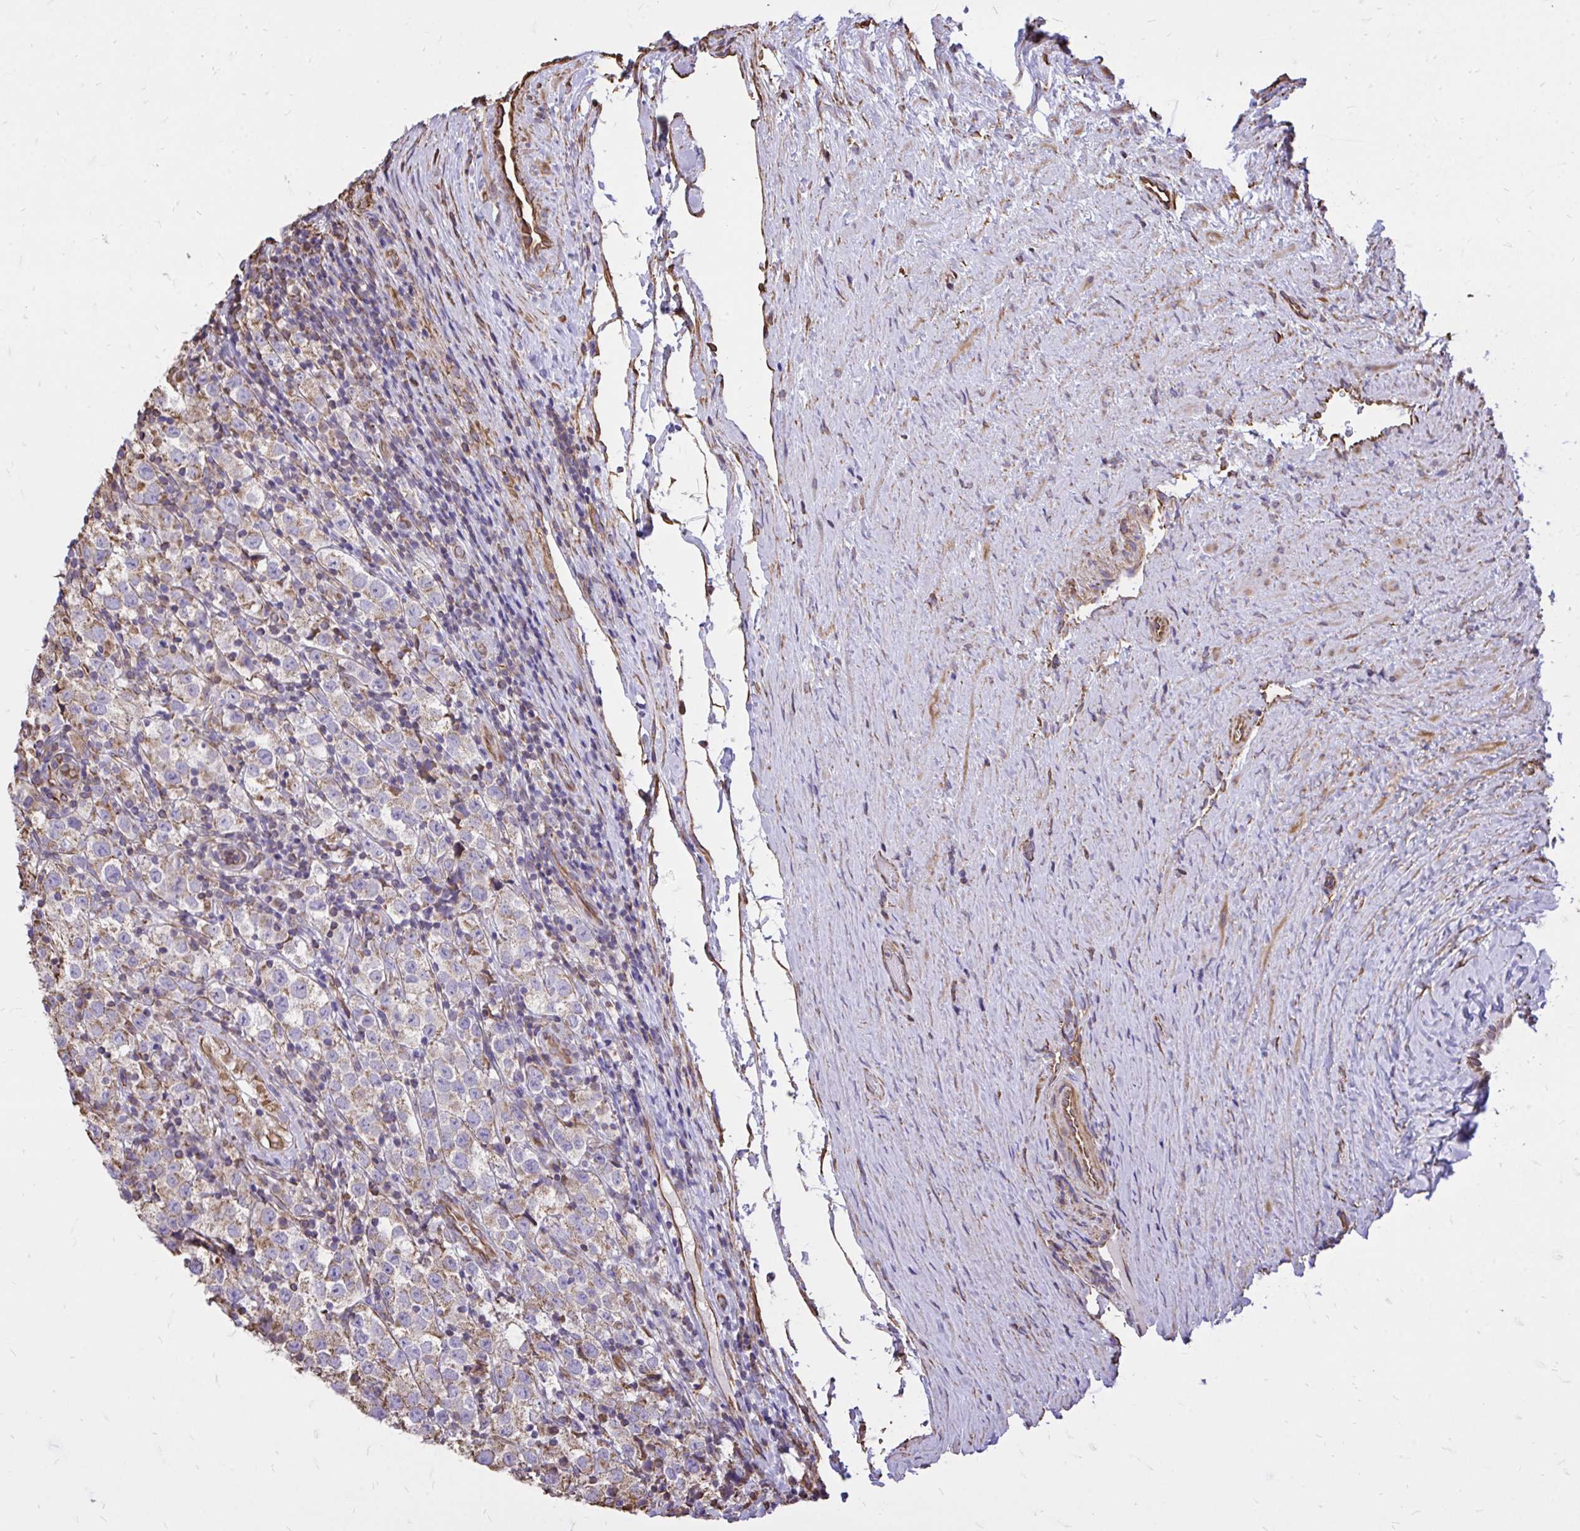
{"staining": {"intensity": "weak", "quantity": "25%-75%", "location": "cytoplasmic/membranous"}, "tissue": "testis cancer", "cell_type": "Tumor cells", "image_type": "cancer", "snomed": [{"axis": "morphology", "description": "Seminoma, NOS"}, {"axis": "morphology", "description": "Carcinoma, Embryonal, NOS"}, {"axis": "topography", "description": "Testis"}], "caption": "This is an image of IHC staining of testis cancer, which shows weak staining in the cytoplasmic/membranous of tumor cells.", "gene": "RNF103", "patient": {"sex": "male", "age": 41}}